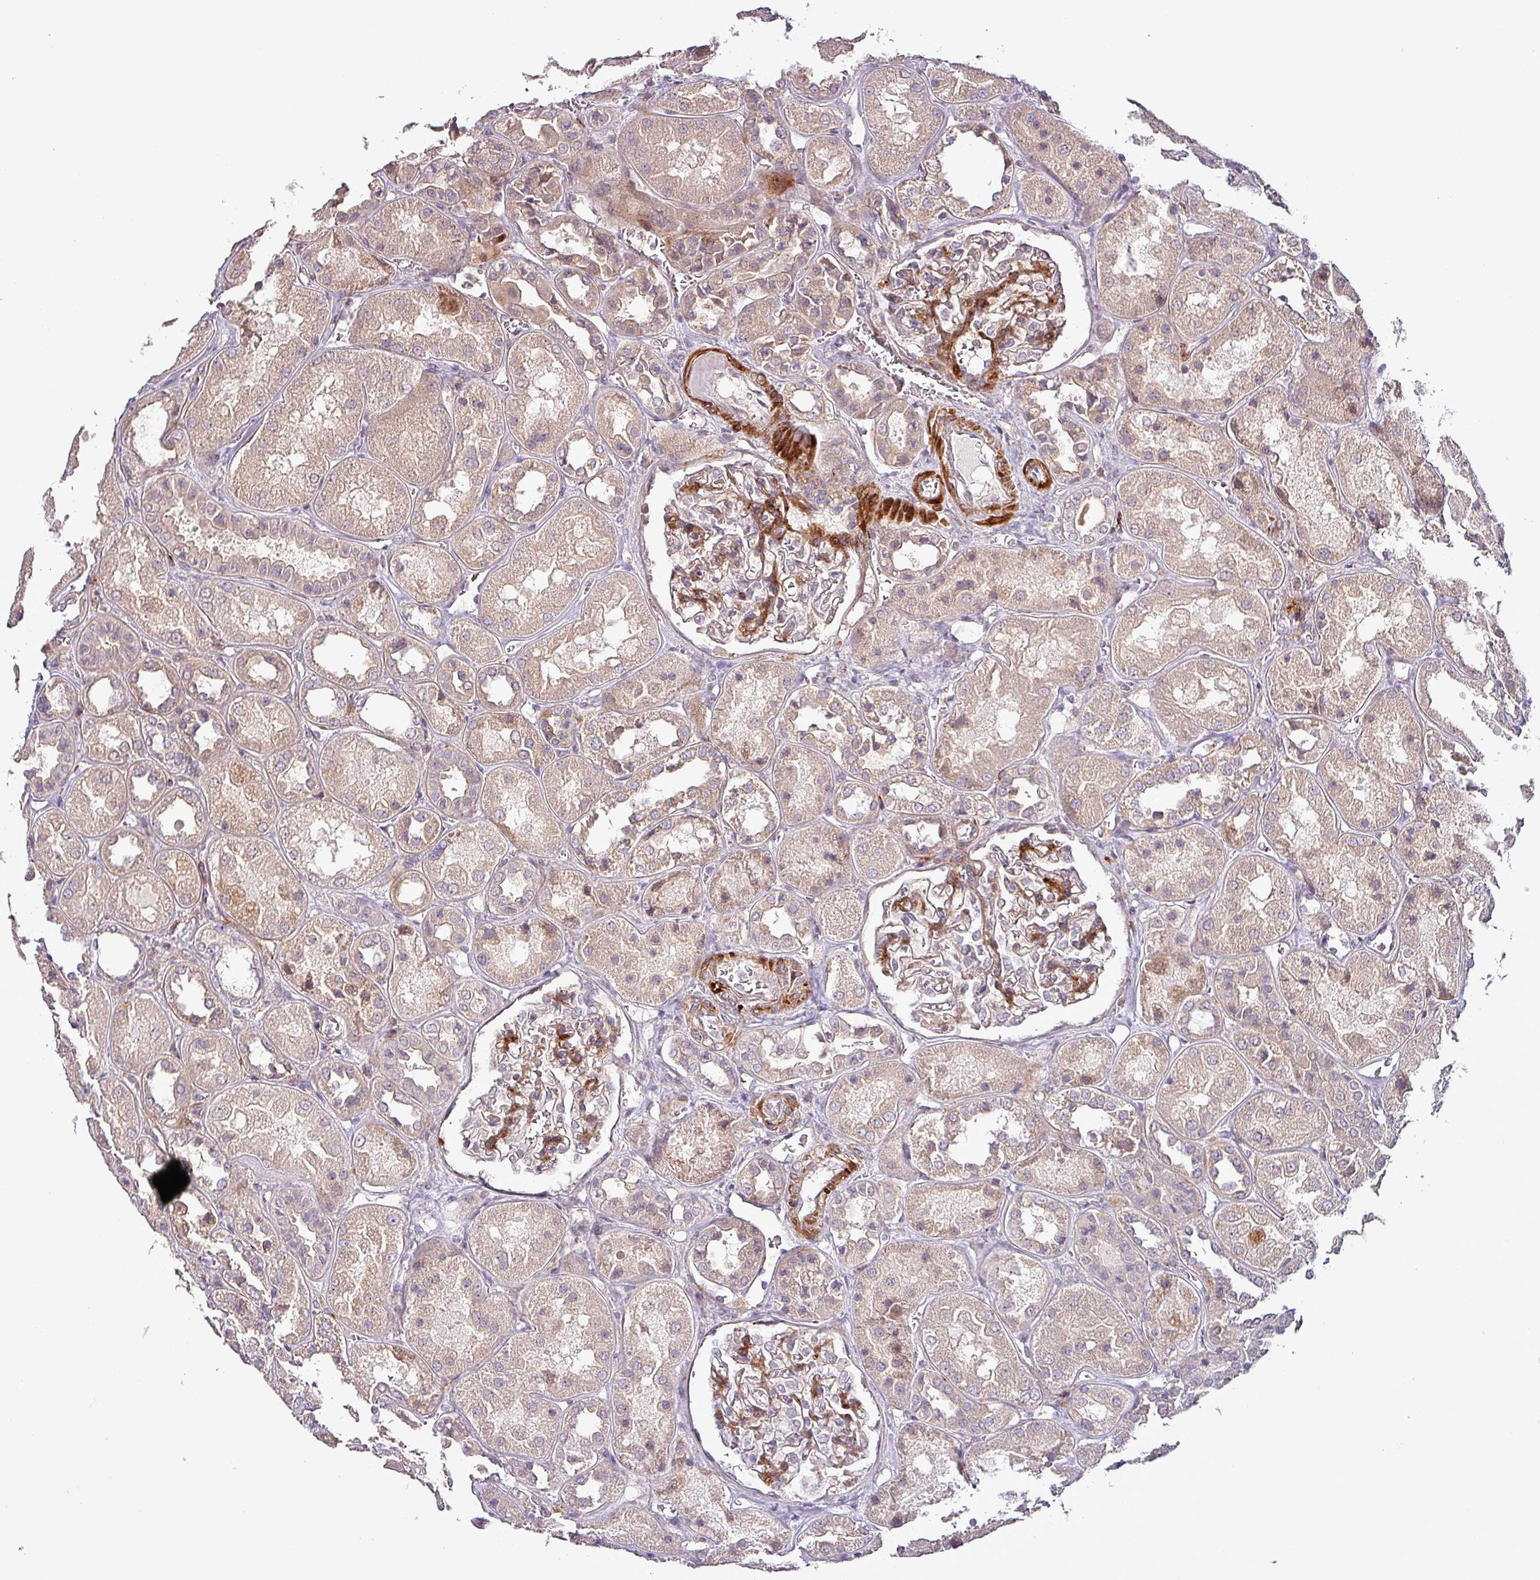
{"staining": {"intensity": "moderate", "quantity": "<25%", "location": "cytoplasmic/membranous"}, "tissue": "kidney", "cell_type": "Cells in glomeruli", "image_type": "normal", "snomed": [{"axis": "morphology", "description": "Normal tissue, NOS"}, {"axis": "topography", "description": "Kidney"}], "caption": "Immunohistochemical staining of unremarkable human kidney reveals low levels of moderate cytoplasmic/membranous expression in about <25% of cells in glomeruli.", "gene": "TPRA1", "patient": {"sex": "male", "age": 70}}